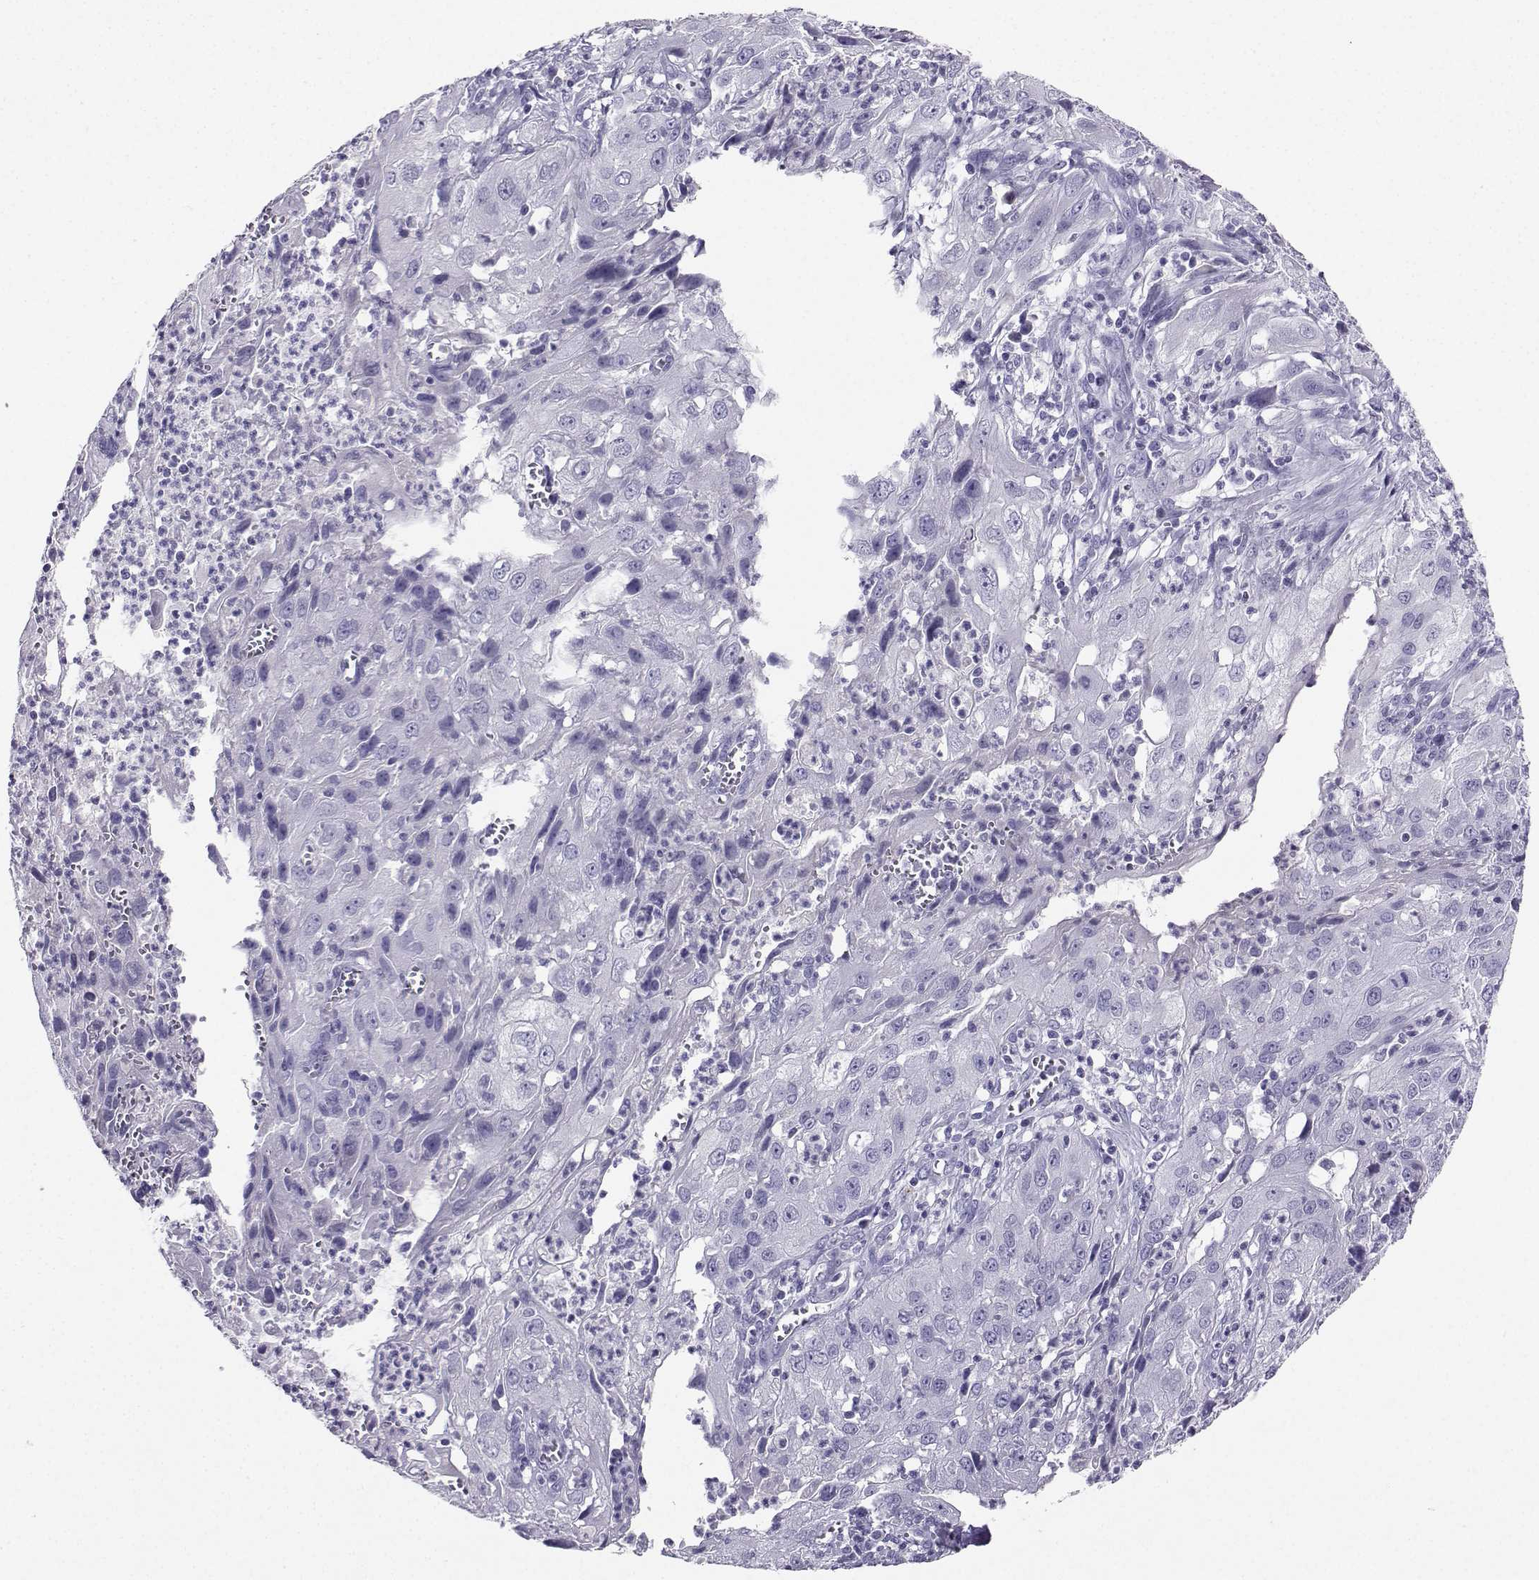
{"staining": {"intensity": "negative", "quantity": "none", "location": "none"}, "tissue": "cervical cancer", "cell_type": "Tumor cells", "image_type": "cancer", "snomed": [{"axis": "morphology", "description": "Squamous cell carcinoma, NOS"}, {"axis": "topography", "description": "Cervix"}], "caption": "High power microscopy micrograph of an immunohistochemistry (IHC) histopathology image of cervical cancer, revealing no significant positivity in tumor cells.", "gene": "GRIK4", "patient": {"sex": "female", "age": 32}}